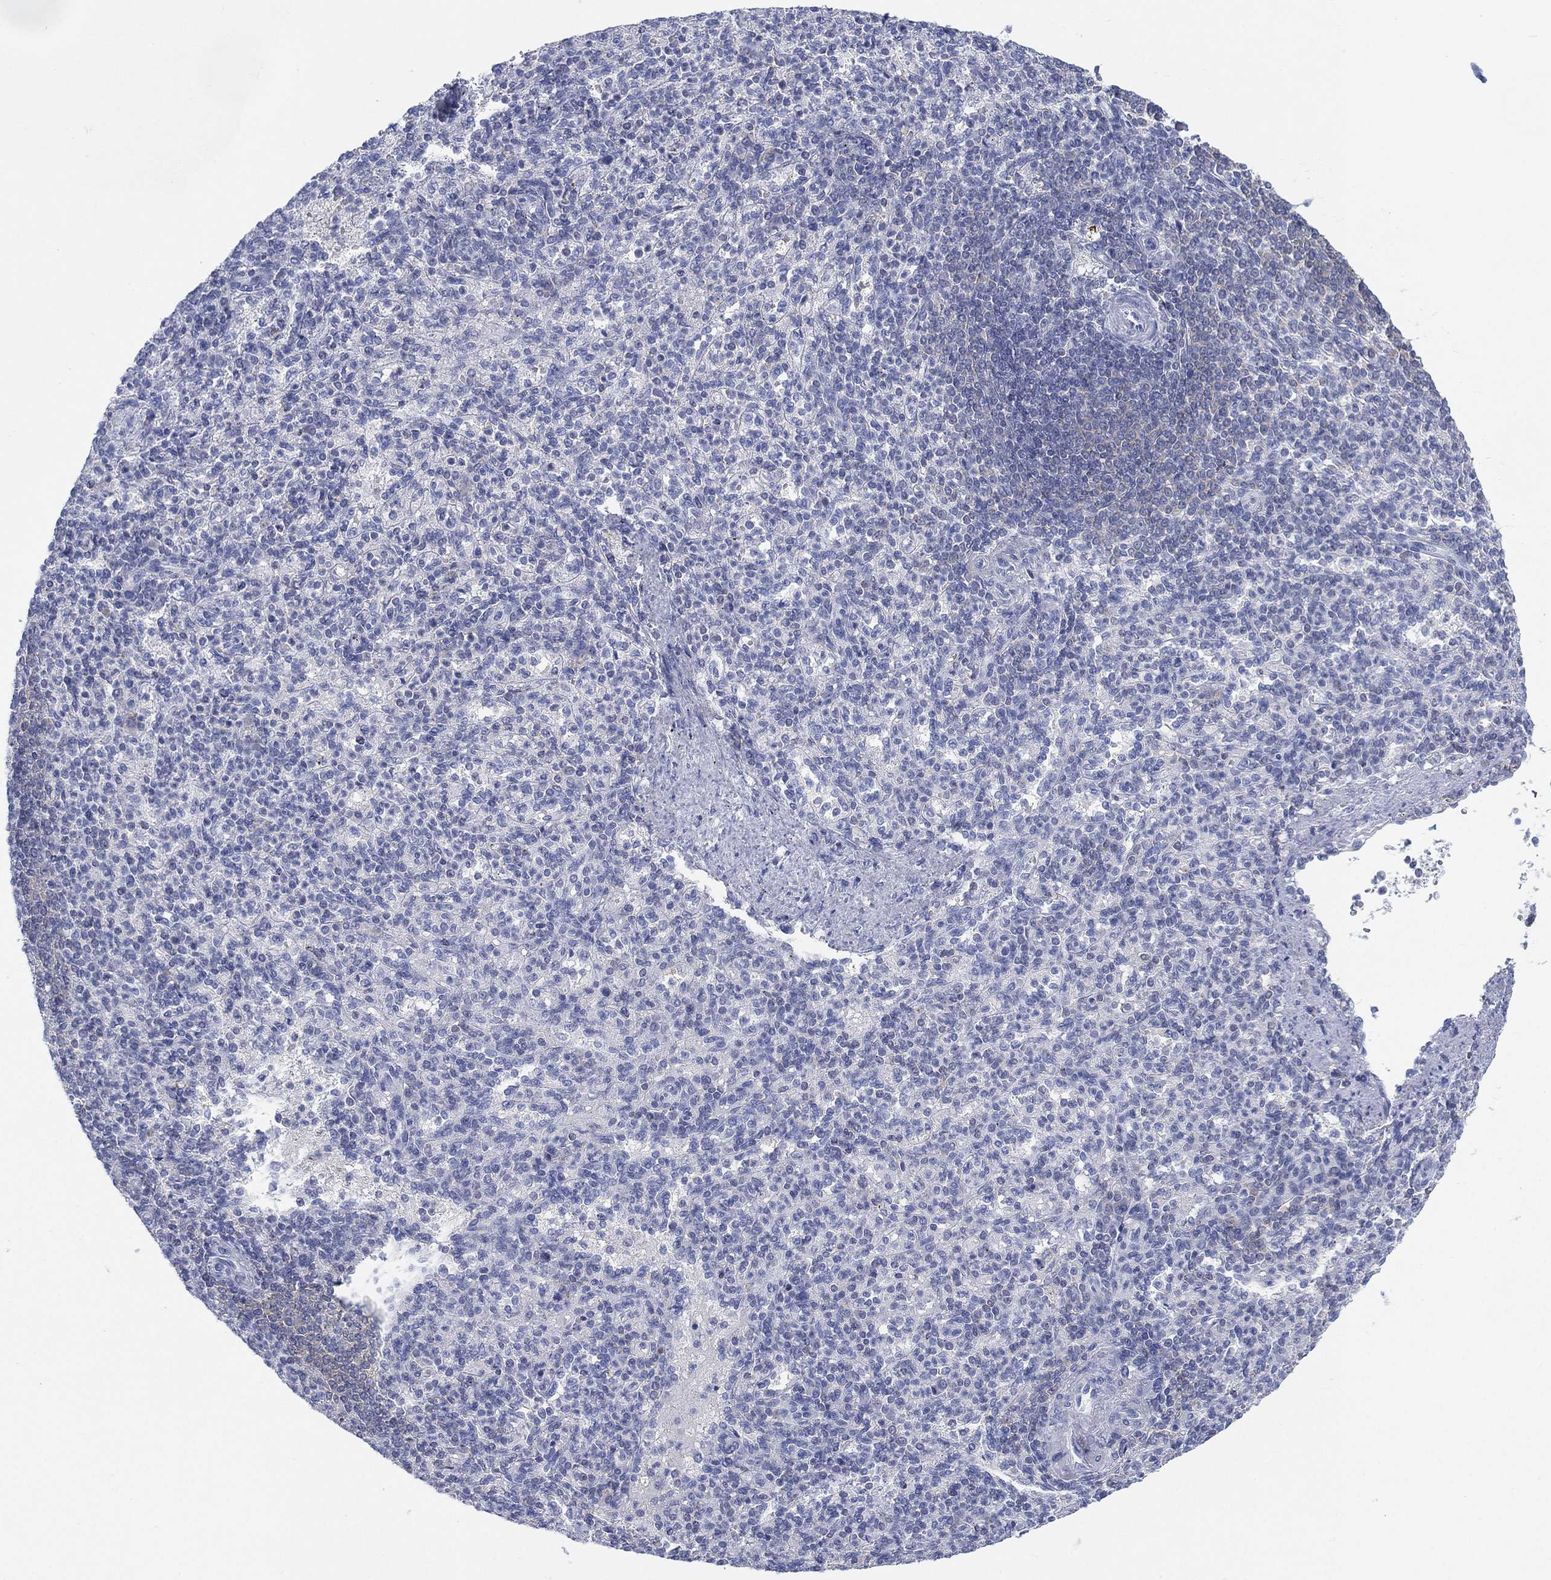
{"staining": {"intensity": "weak", "quantity": "<25%", "location": "cytoplasmic/membranous"}, "tissue": "spleen", "cell_type": "Cells in red pulp", "image_type": "normal", "snomed": [{"axis": "morphology", "description": "Normal tissue, NOS"}, {"axis": "topography", "description": "Spleen"}], "caption": "A micrograph of human spleen is negative for staining in cells in red pulp. The staining was performed using DAB (3,3'-diaminobenzidine) to visualize the protein expression in brown, while the nuclei were stained in blue with hematoxylin (Magnification: 20x).", "gene": "SEPTIN1", "patient": {"sex": "female", "age": 74}}